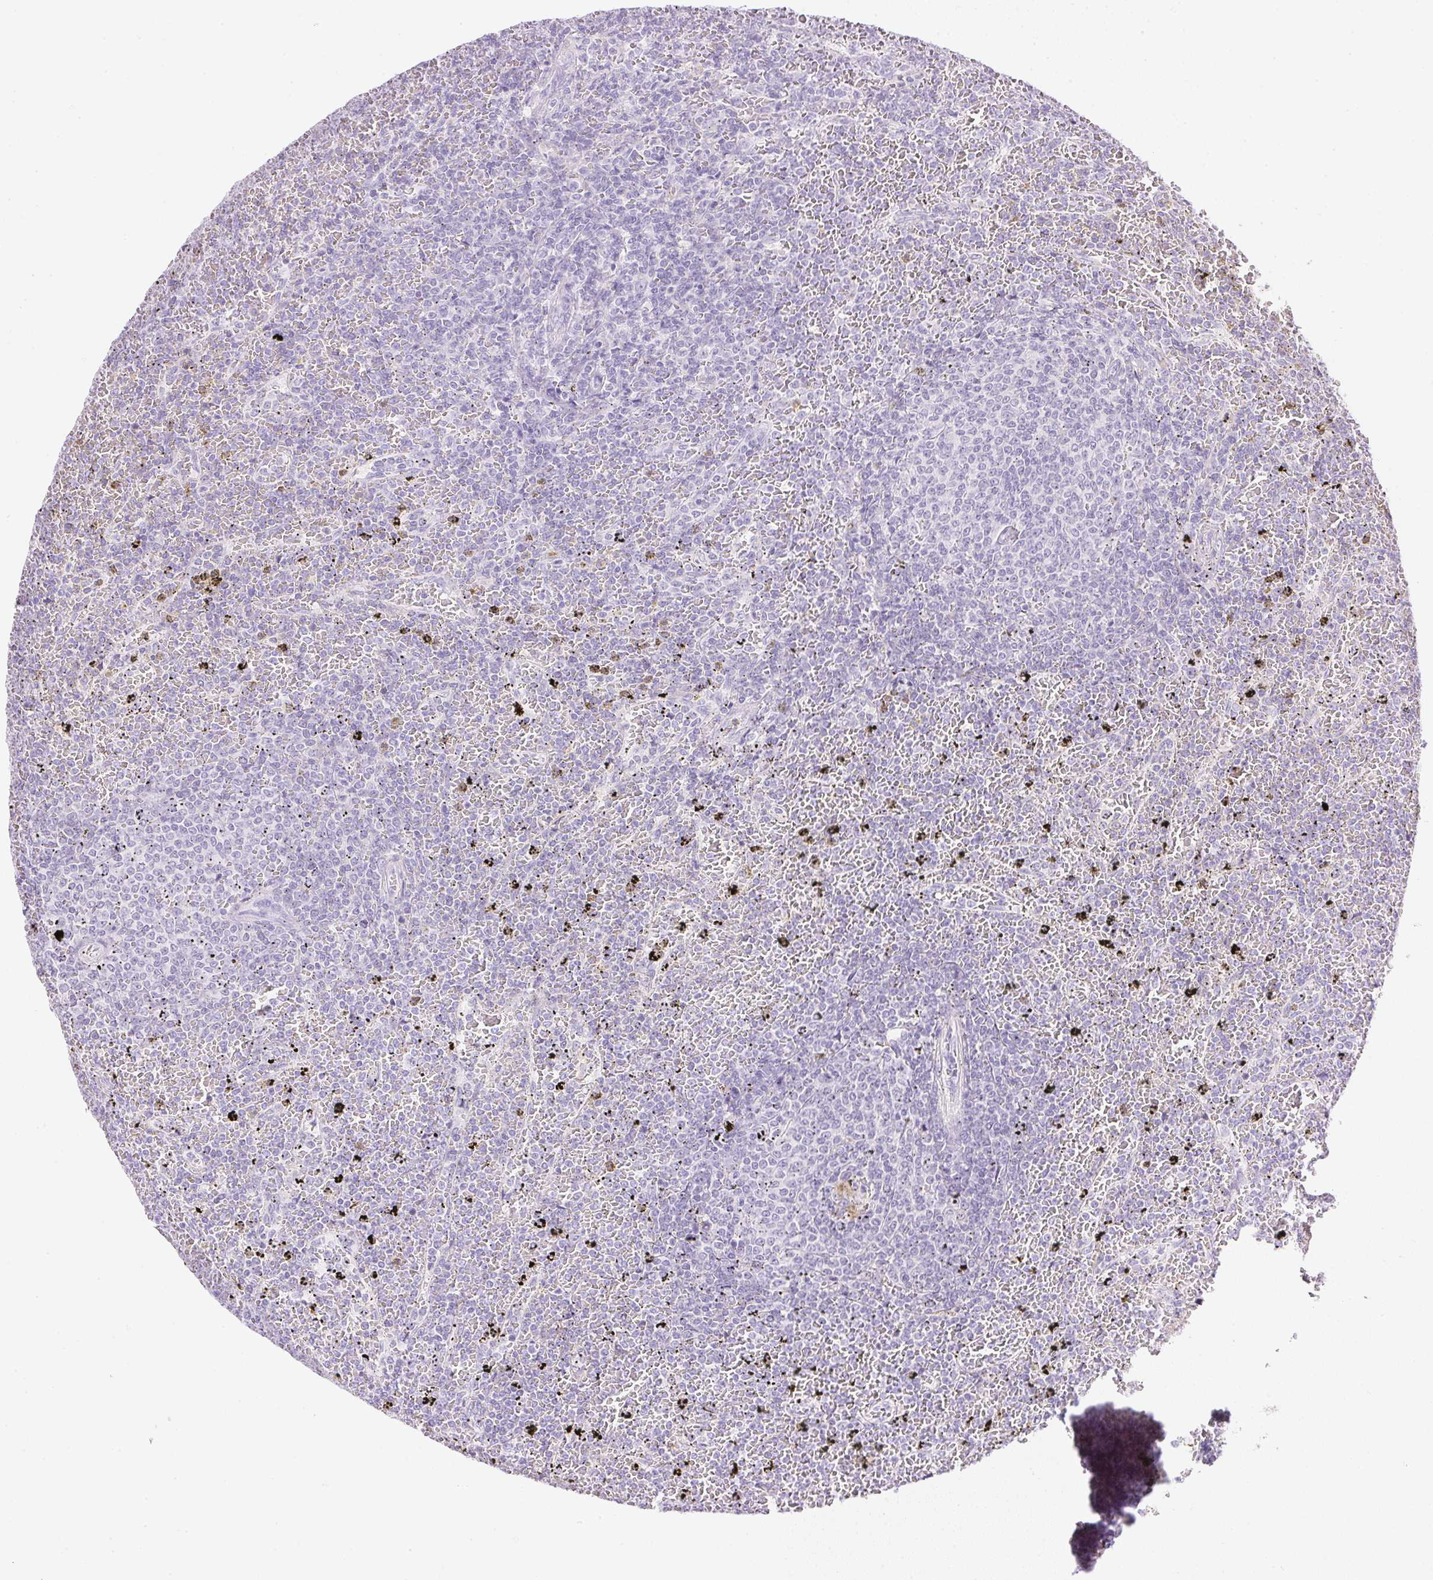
{"staining": {"intensity": "negative", "quantity": "none", "location": "none"}, "tissue": "lymphoma", "cell_type": "Tumor cells", "image_type": "cancer", "snomed": [{"axis": "morphology", "description": "Malignant lymphoma, non-Hodgkin's type, Low grade"}, {"axis": "topography", "description": "Spleen"}], "caption": "An immunohistochemistry micrograph of lymphoma is shown. There is no staining in tumor cells of lymphoma.", "gene": "ATP6V1G3", "patient": {"sex": "female", "age": 77}}